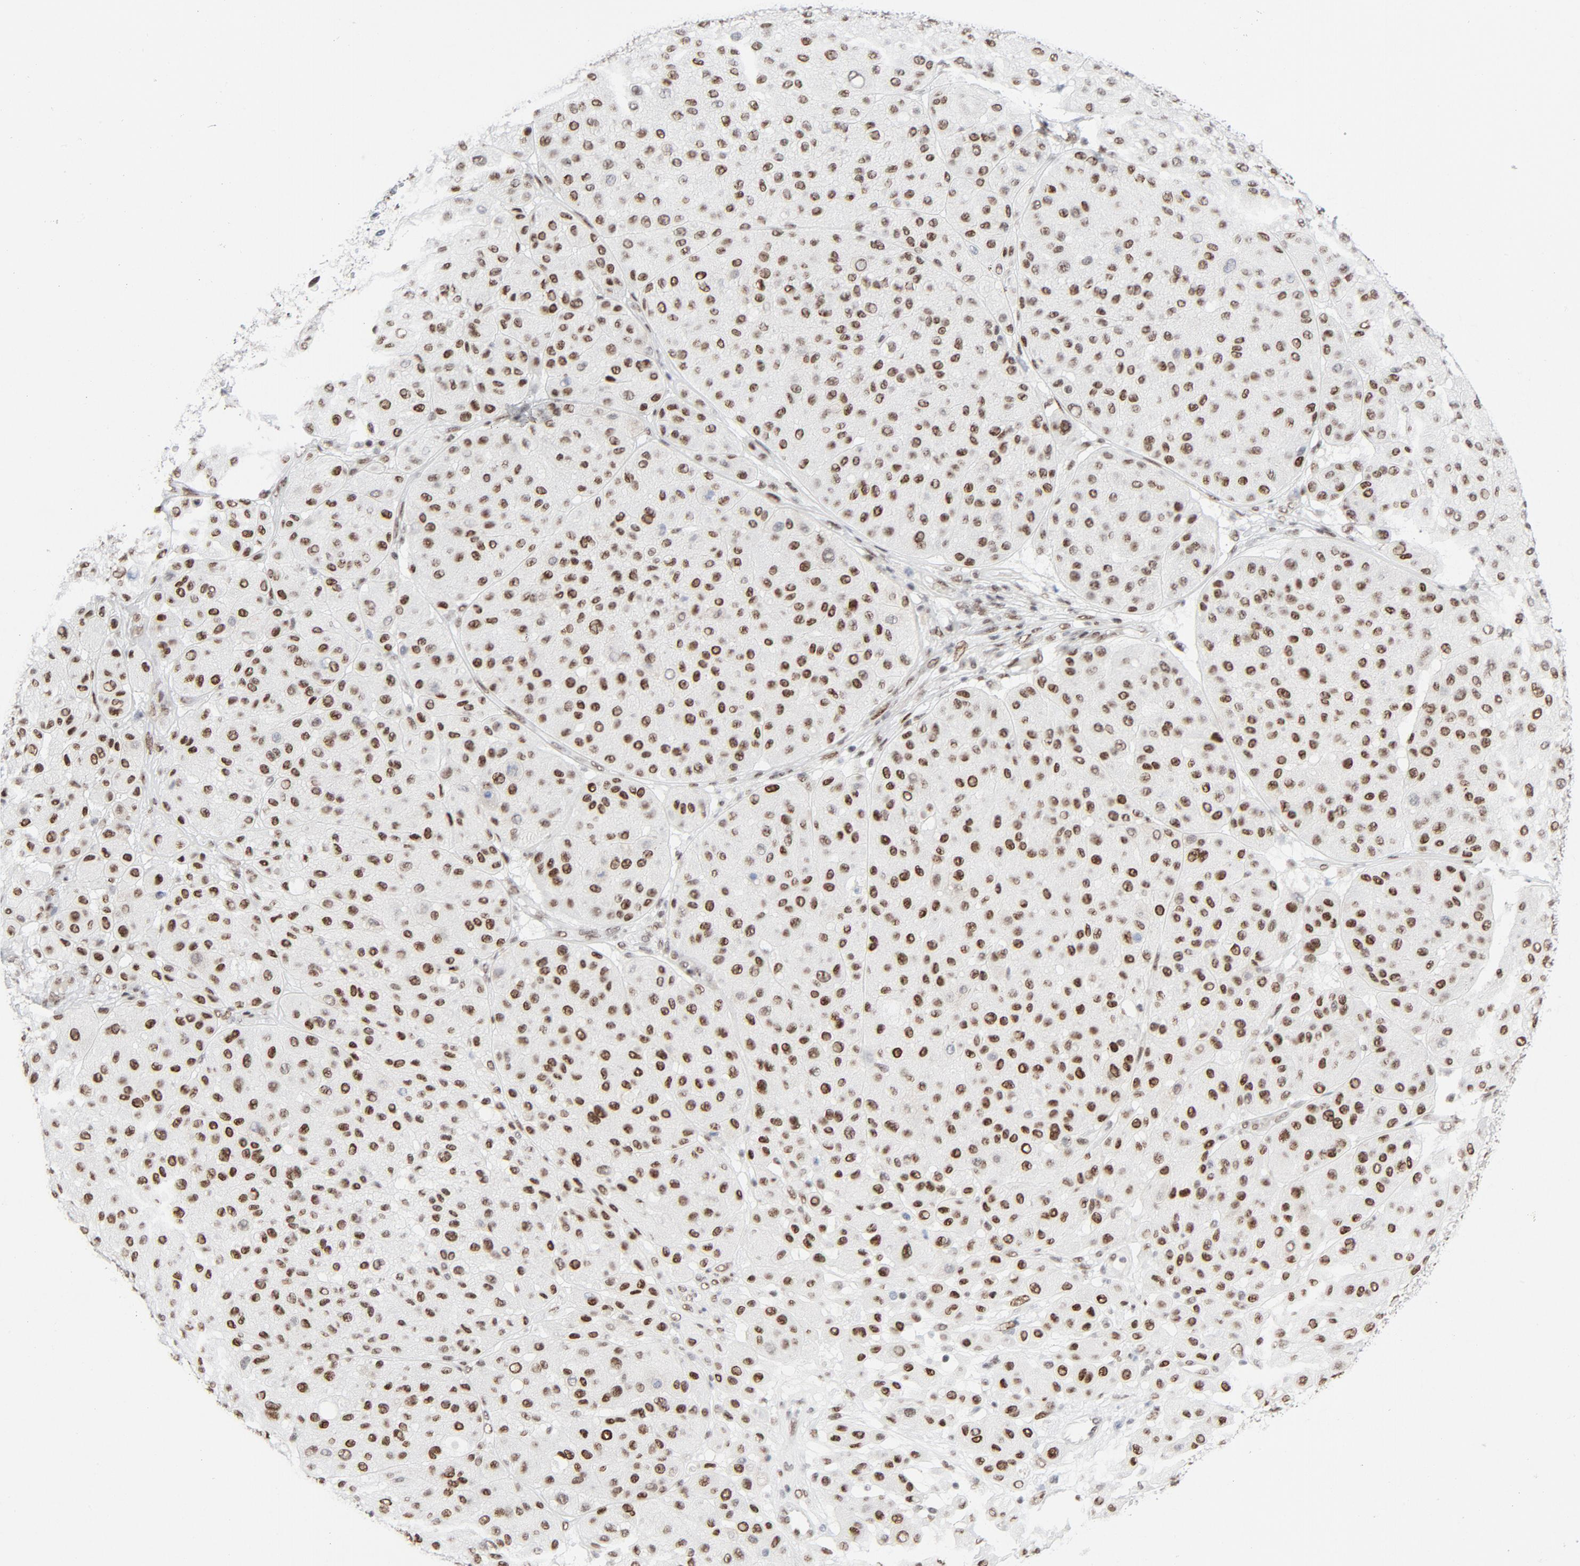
{"staining": {"intensity": "moderate", "quantity": ">75%", "location": "nuclear"}, "tissue": "melanoma", "cell_type": "Tumor cells", "image_type": "cancer", "snomed": [{"axis": "morphology", "description": "Normal tissue, NOS"}, {"axis": "morphology", "description": "Malignant melanoma, Metastatic site"}, {"axis": "topography", "description": "Skin"}], "caption": "A brown stain labels moderate nuclear positivity of a protein in human malignant melanoma (metastatic site) tumor cells. Ihc stains the protein of interest in brown and the nuclei are stained blue.", "gene": "HSF1", "patient": {"sex": "male", "age": 41}}